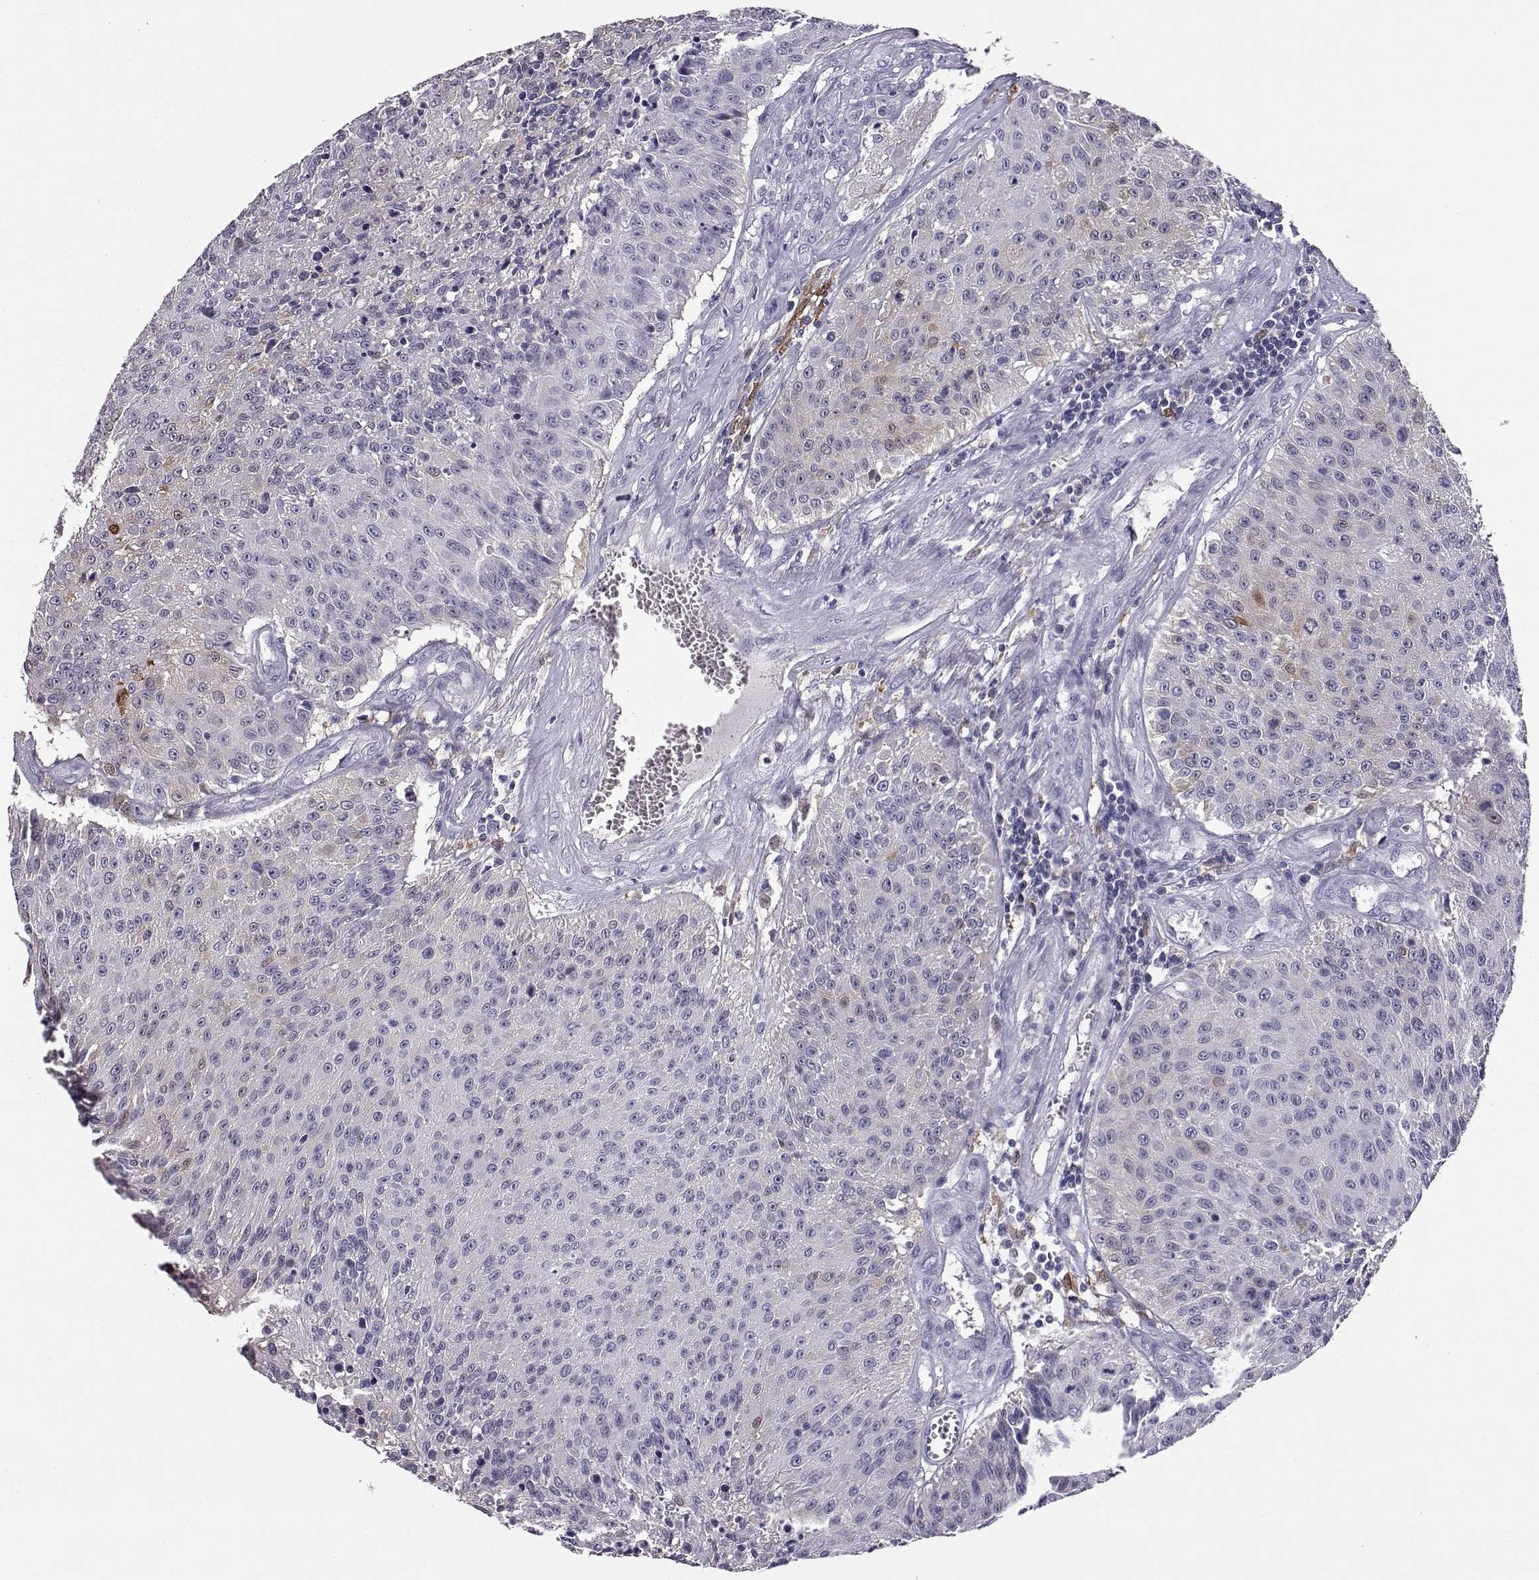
{"staining": {"intensity": "negative", "quantity": "none", "location": "none"}, "tissue": "urothelial cancer", "cell_type": "Tumor cells", "image_type": "cancer", "snomed": [{"axis": "morphology", "description": "Urothelial carcinoma, NOS"}, {"axis": "topography", "description": "Urinary bladder"}], "caption": "IHC micrograph of transitional cell carcinoma stained for a protein (brown), which demonstrates no staining in tumor cells.", "gene": "AKR1B1", "patient": {"sex": "male", "age": 55}}